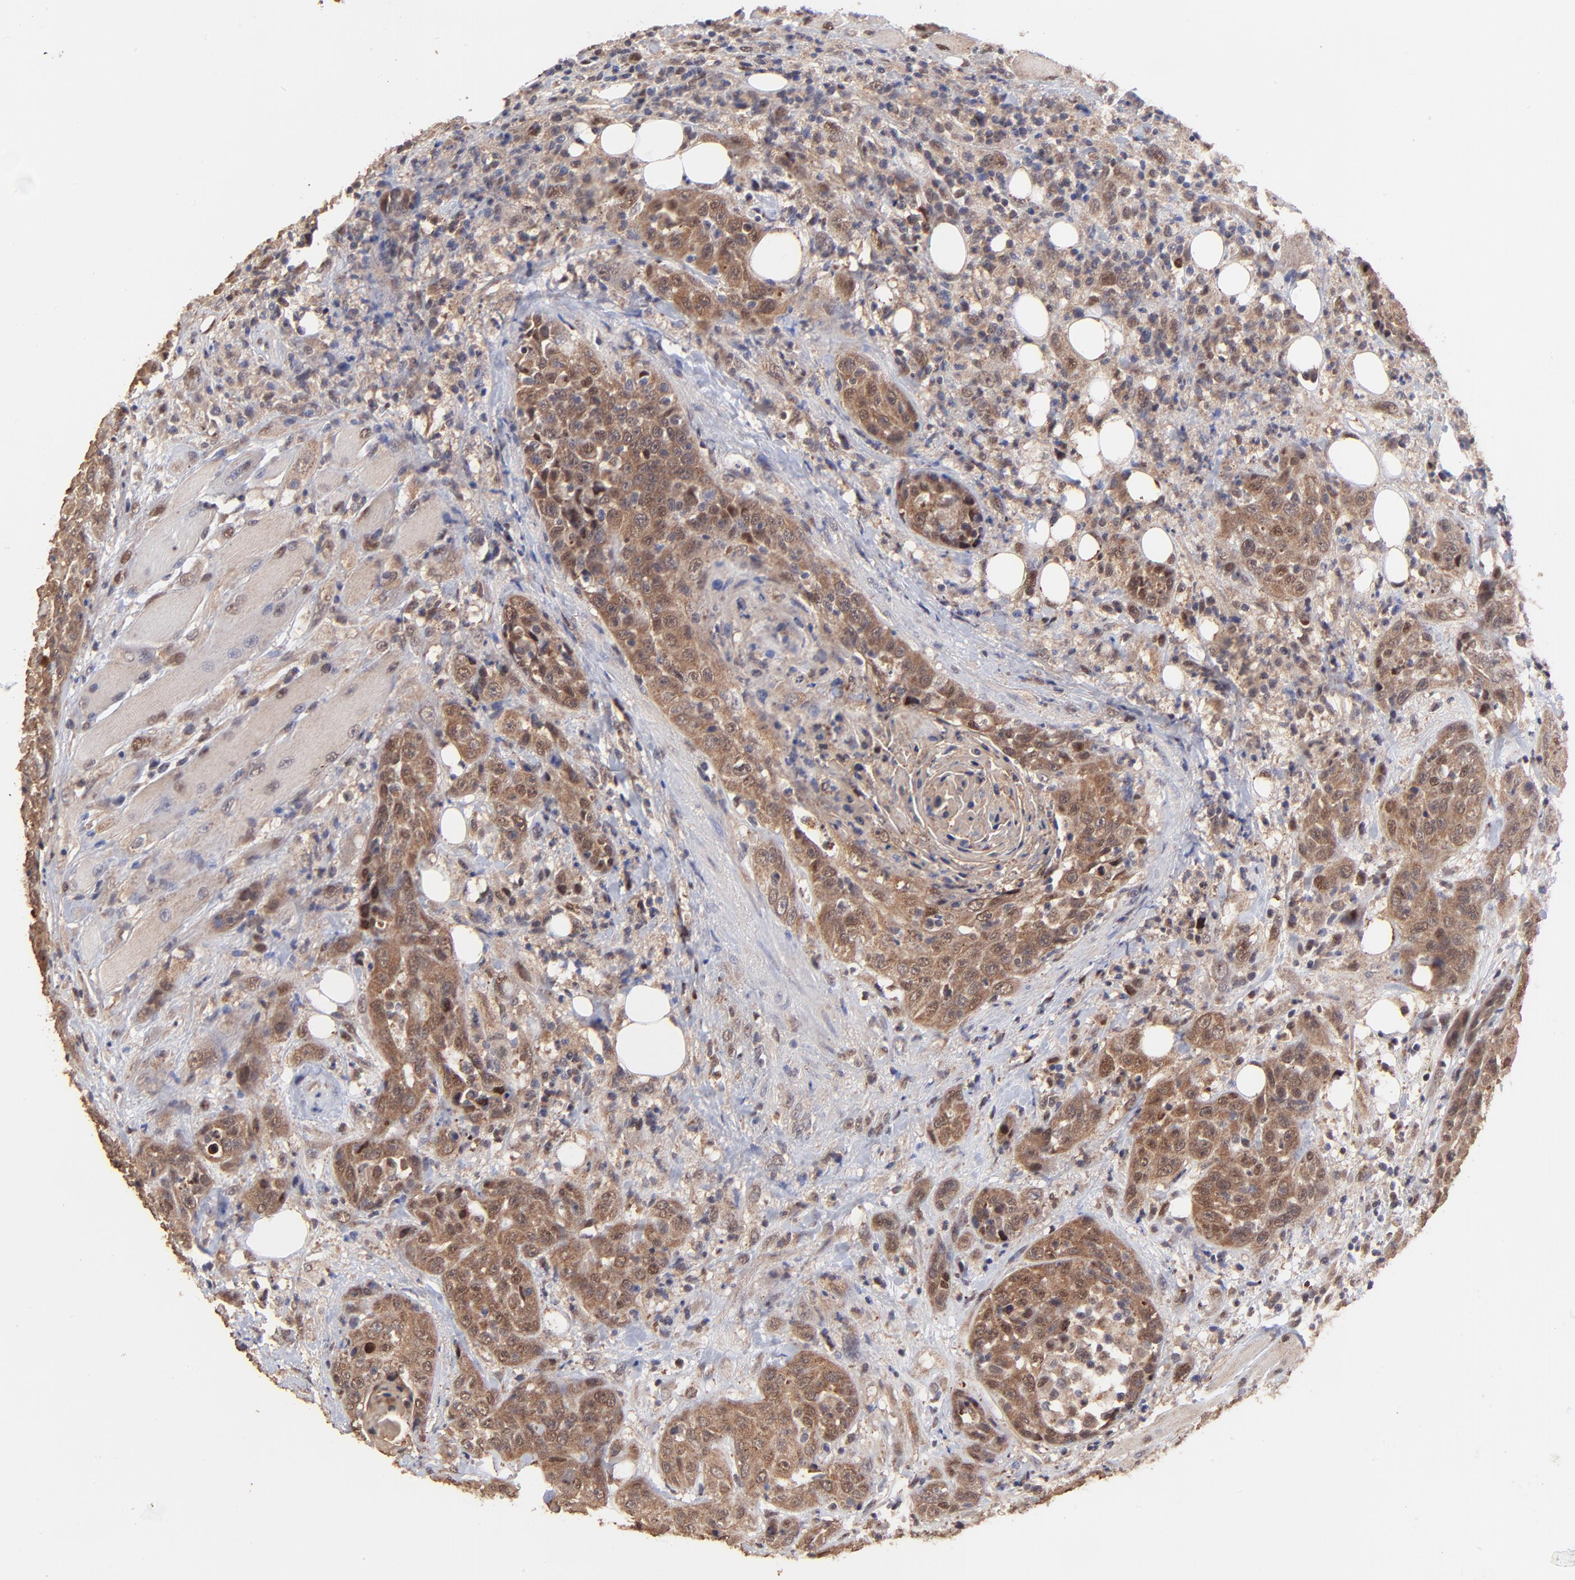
{"staining": {"intensity": "strong", "quantity": ">75%", "location": "nuclear"}, "tissue": "head and neck cancer", "cell_type": "Tumor cells", "image_type": "cancer", "snomed": [{"axis": "morphology", "description": "Squamous cell carcinoma, NOS"}, {"axis": "topography", "description": "Head-Neck"}], "caption": "High-magnification brightfield microscopy of squamous cell carcinoma (head and neck) stained with DAB (3,3'-diaminobenzidine) (brown) and counterstained with hematoxylin (blue). tumor cells exhibit strong nuclear staining is appreciated in approximately>75% of cells.", "gene": "PSMA6", "patient": {"sex": "female", "age": 84}}